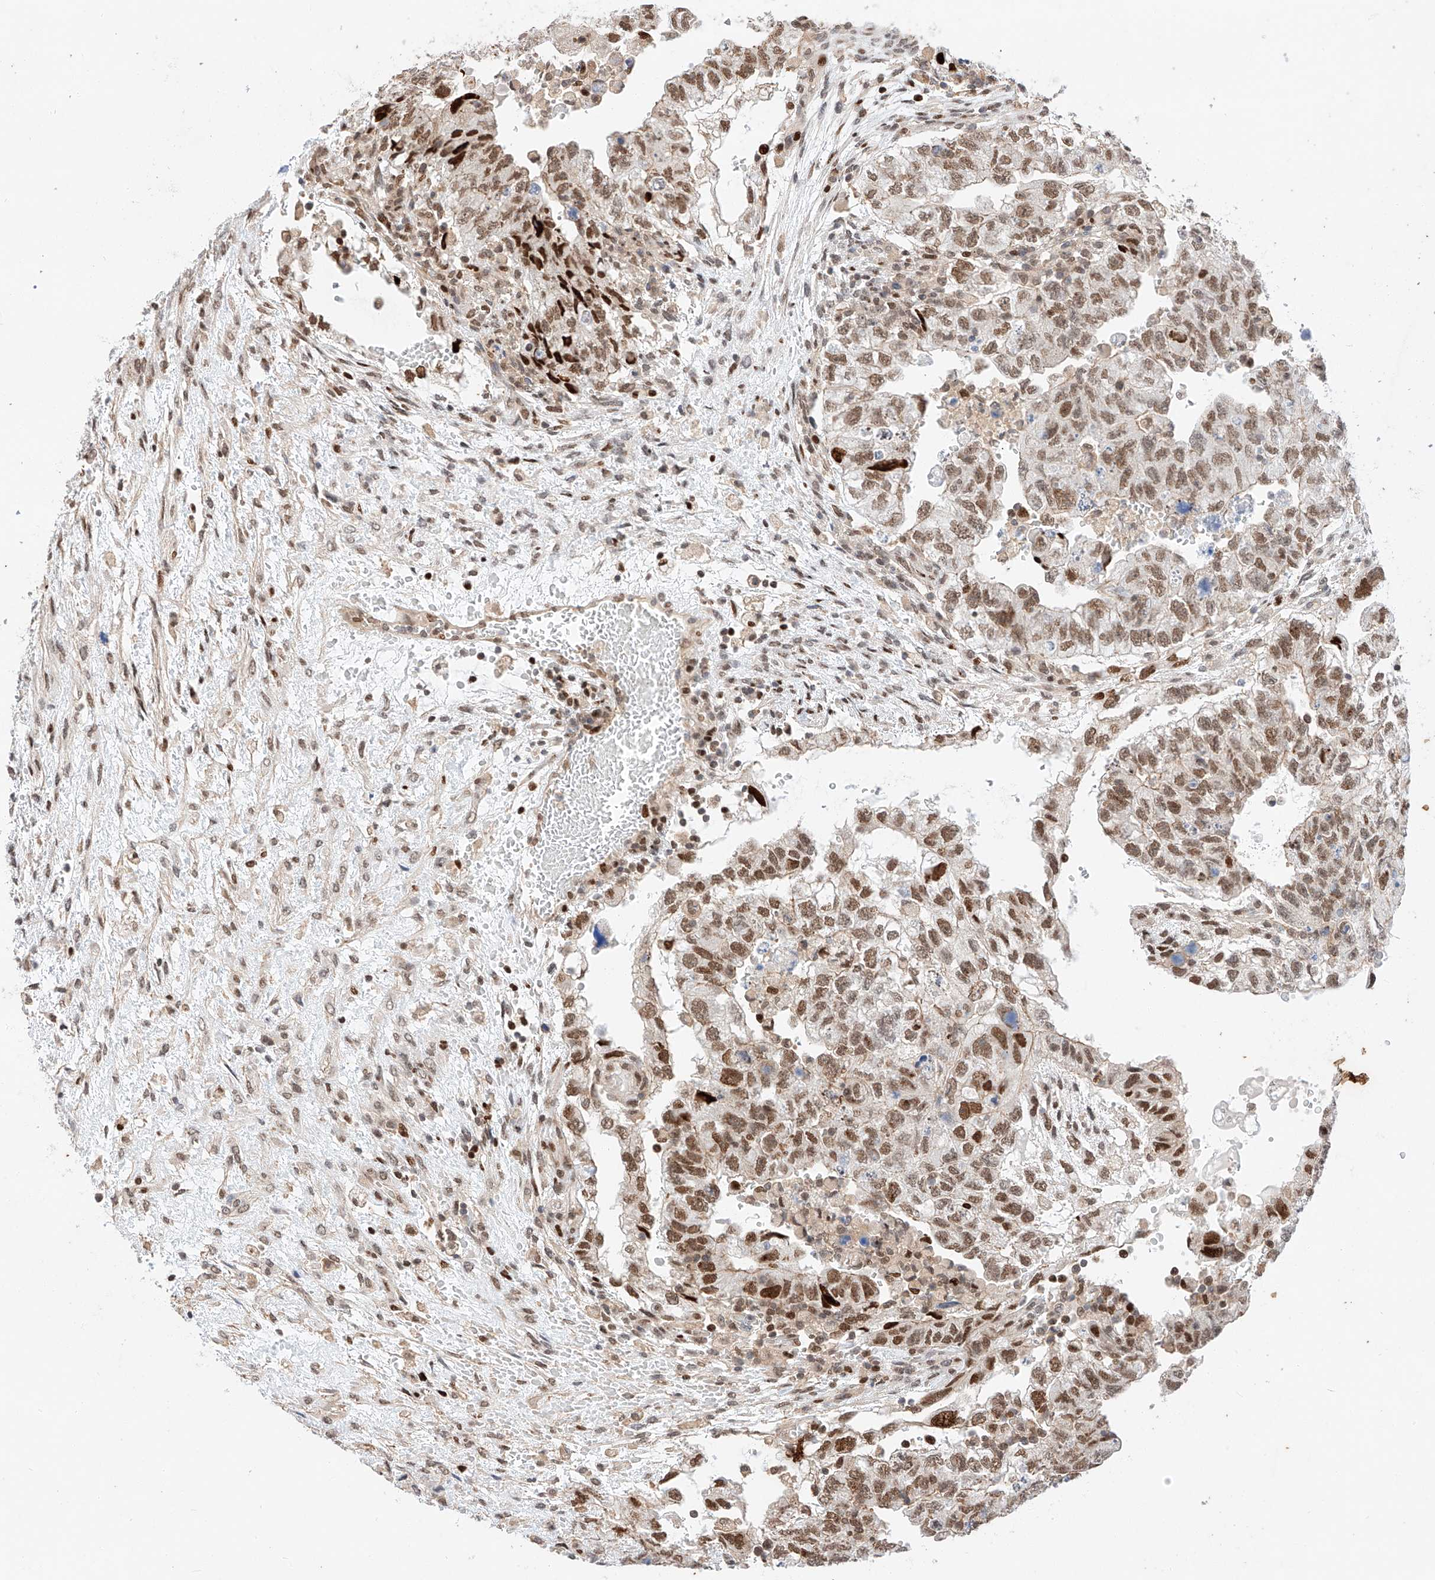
{"staining": {"intensity": "moderate", "quantity": ">75%", "location": "nuclear"}, "tissue": "testis cancer", "cell_type": "Tumor cells", "image_type": "cancer", "snomed": [{"axis": "morphology", "description": "Carcinoma, Embryonal, NOS"}, {"axis": "topography", "description": "Testis"}], "caption": "Approximately >75% of tumor cells in human testis cancer demonstrate moderate nuclear protein positivity as visualized by brown immunohistochemical staining.", "gene": "HDAC9", "patient": {"sex": "male", "age": 36}}